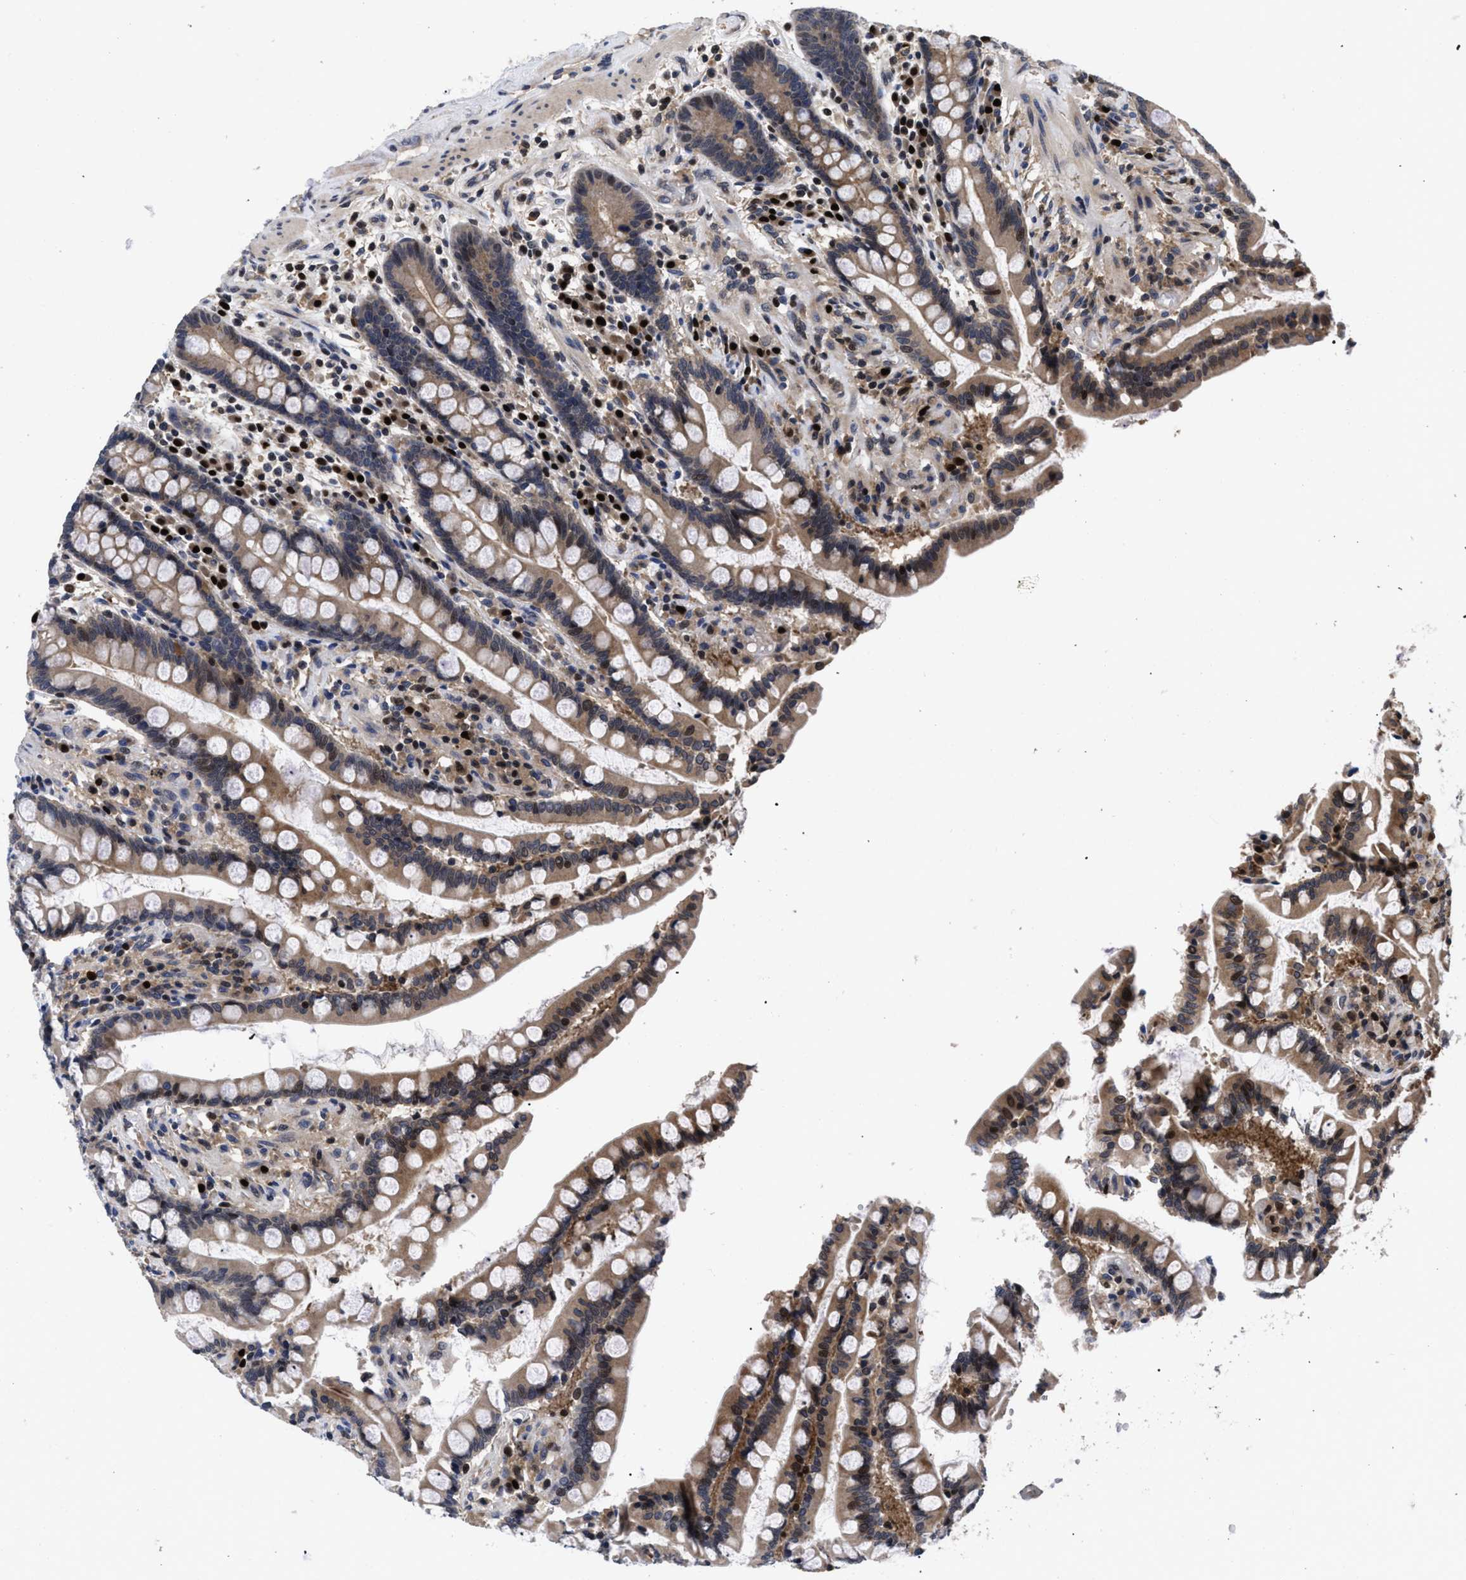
{"staining": {"intensity": "negative", "quantity": "none", "location": "none"}, "tissue": "colon", "cell_type": "Endothelial cells", "image_type": "normal", "snomed": [{"axis": "morphology", "description": "Normal tissue, NOS"}, {"axis": "topography", "description": "Colon"}], "caption": "IHC of benign human colon shows no positivity in endothelial cells.", "gene": "FAM200A", "patient": {"sex": "male", "age": 73}}